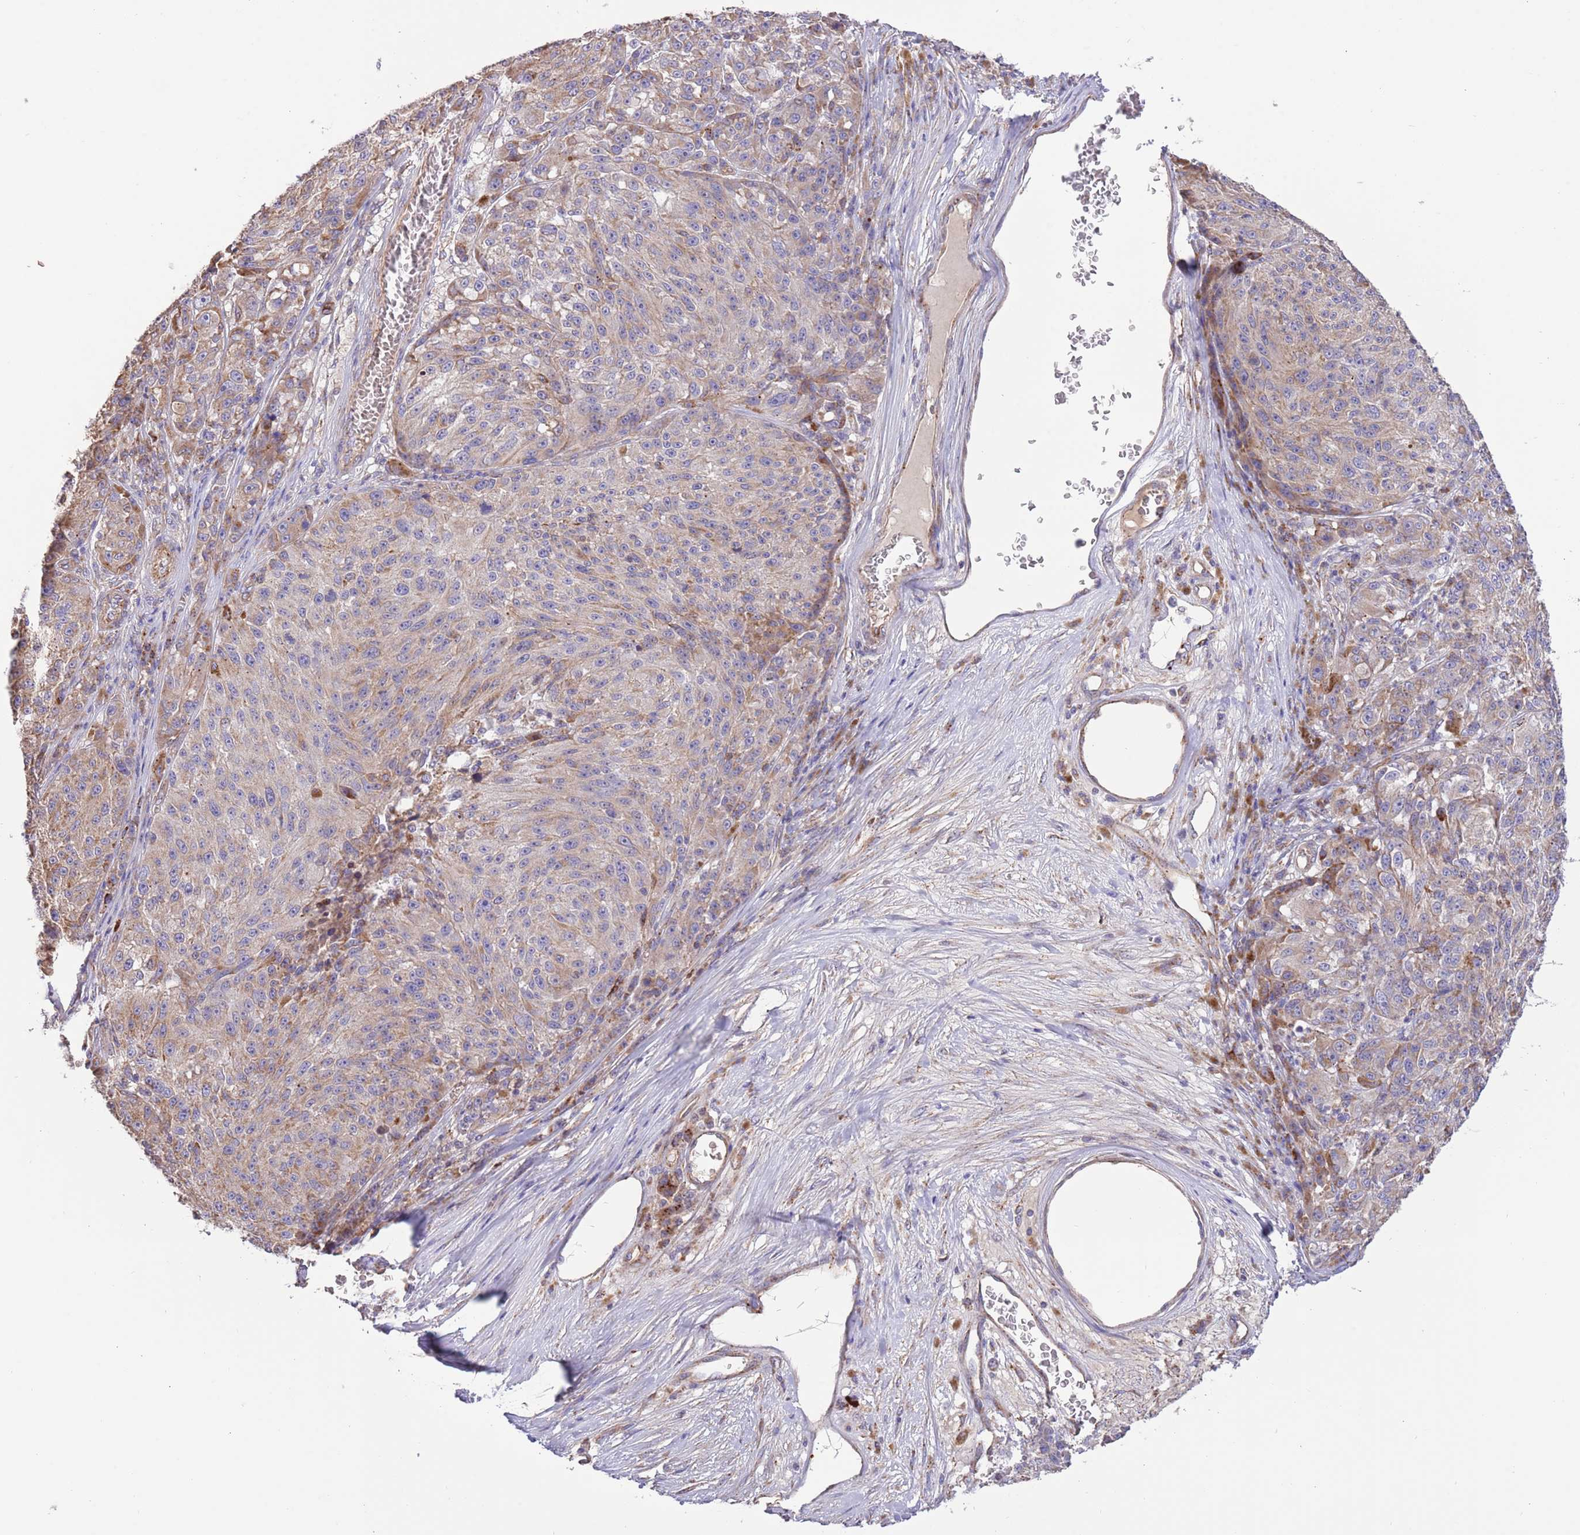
{"staining": {"intensity": "moderate", "quantity": "25%-75%", "location": "cytoplasmic/membranous"}, "tissue": "melanoma", "cell_type": "Tumor cells", "image_type": "cancer", "snomed": [{"axis": "morphology", "description": "Malignant melanoma, NOS"}, {"axis": "topography", "description": "Skin"}], "caption": "High-power microscopy captured an immunohistochemistry histopathology image of malignant melanoma, revealing moderate cytoplasmic/membranous positivity in about 25%-75% of tumor cells. (brown staining indicates protein expression, while blue staining denotes nuclei).", "gene": "DOCK6", "patient": {"sex": "male", "age": 53}}